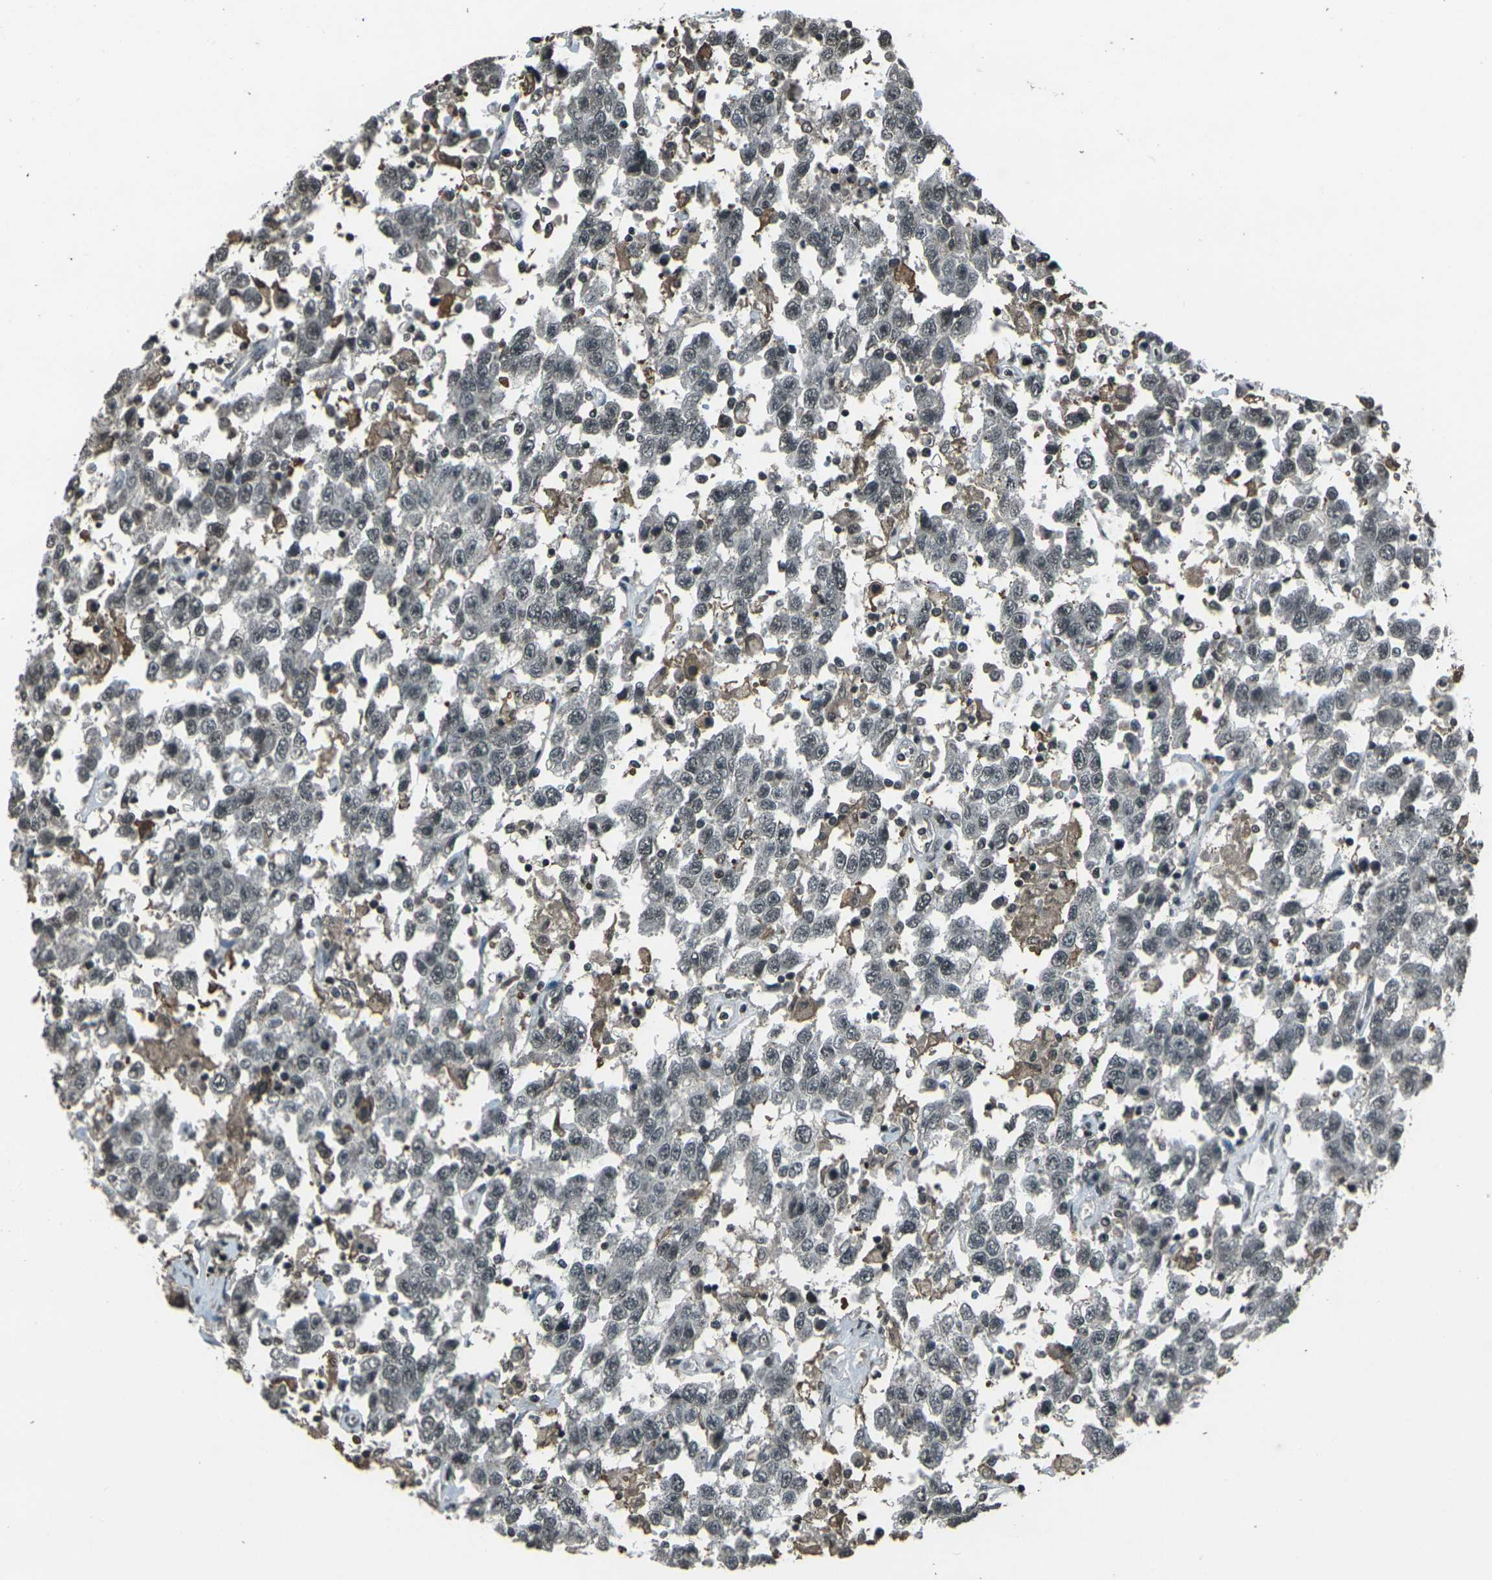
{"staining": {"intensity": "negative", "quantity": "none", "location": "none"}, "tissue": "testis cancer", "cell_type": "Tumor cells", "image_type": "cancer", "snomed": [{"axis": "morphology", "description": "Seminoma, NOS"}, {"axis": "topography", "description": "Testis"}], "caption": "The immunohistochemistry (IHC) image has no significant staining in tumor cells of seminoma (testis) tissue. The staining was performed using DAB to visualize the protein expression in brown, while the nuclei were stained in blue with hematoxylin (Magnification: 20x).", "gene": "PRPF8", "patient": {"sex": "male", "age": 41}}